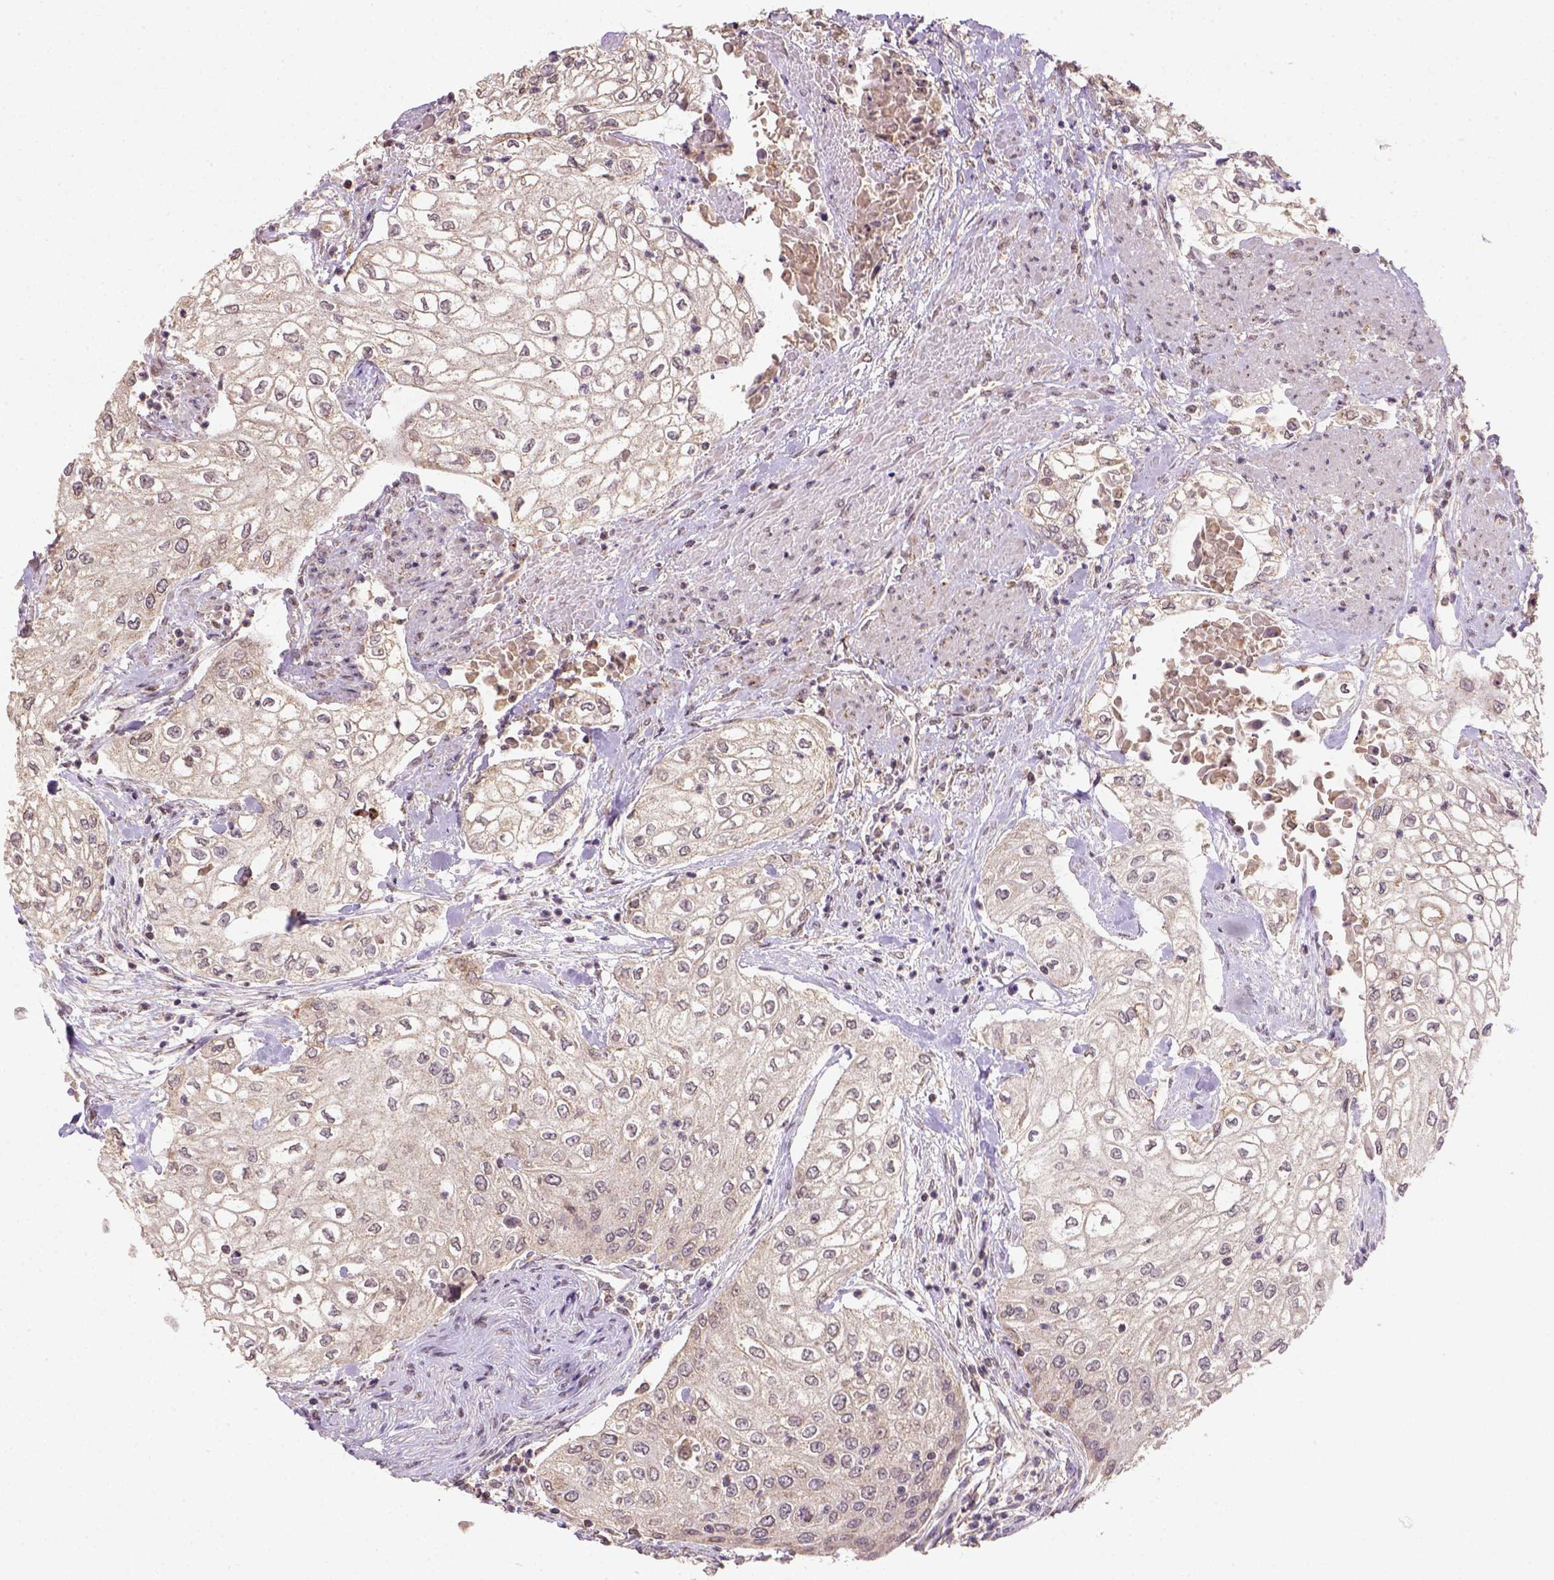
{"staining": {"intensity": "negative", "quantity": "none", "location": "none"}, "tissue": "urothelial cancer", "cell_type": "Tumor cells", "image_type": "cancer", "snomed": [{"axis": "morphology", "description": "Urothelial carcinoma, High grade"}, {"axis": "topography", "description": "Urinary bladder"}], "caption": "Micrograph shows no protein expression in tumor cells of high-grade urothelial carcinoma tissue.", "gene": "NUDT10", "patient": {"sex": "male", "age": 62}}